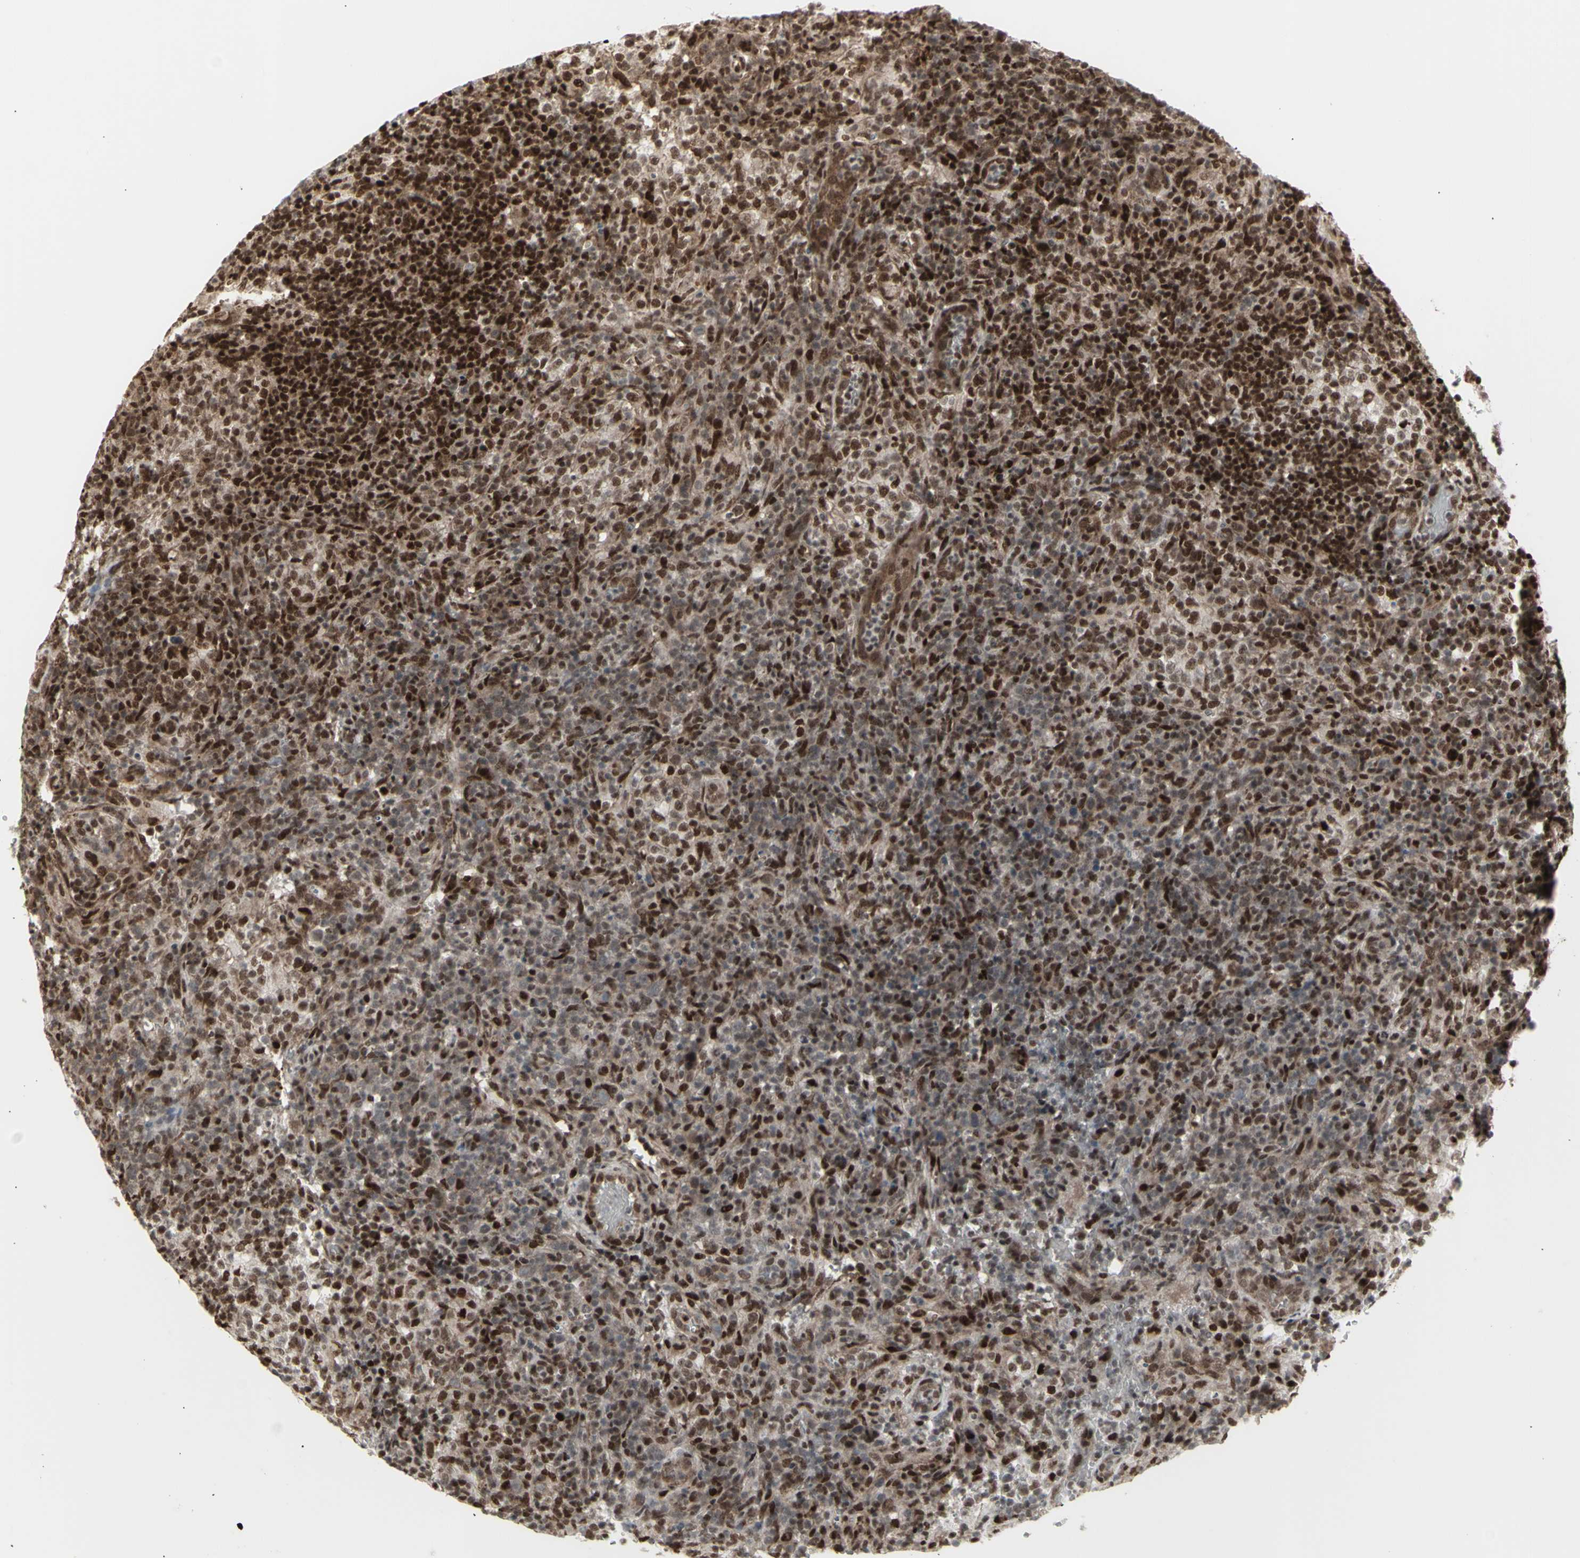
{"staining": {"intensity": "moderate", "quantity": ">75%", "location": "cytoplasmic/membranous,nuclear"}, "tissue": "lymphoma", "cell_type": "Tumor cells", "image_type": "cancer", "snomed": [{"axis": "morphology", "description": "Malignant lymphoma, non-Hodgkin's type, High grade"}, {"axis": "topography", "description": "Lymph node"}], "caption": "Malignant lymphoma, non-Hodgkin's type (high-grade) tissue exhibits moderate cytoplasmic/membranous and nuclear positivity in approximately >75% of tumor cells", "gene": "CBX1", "patient": {"sex": "female", "age": 76}}